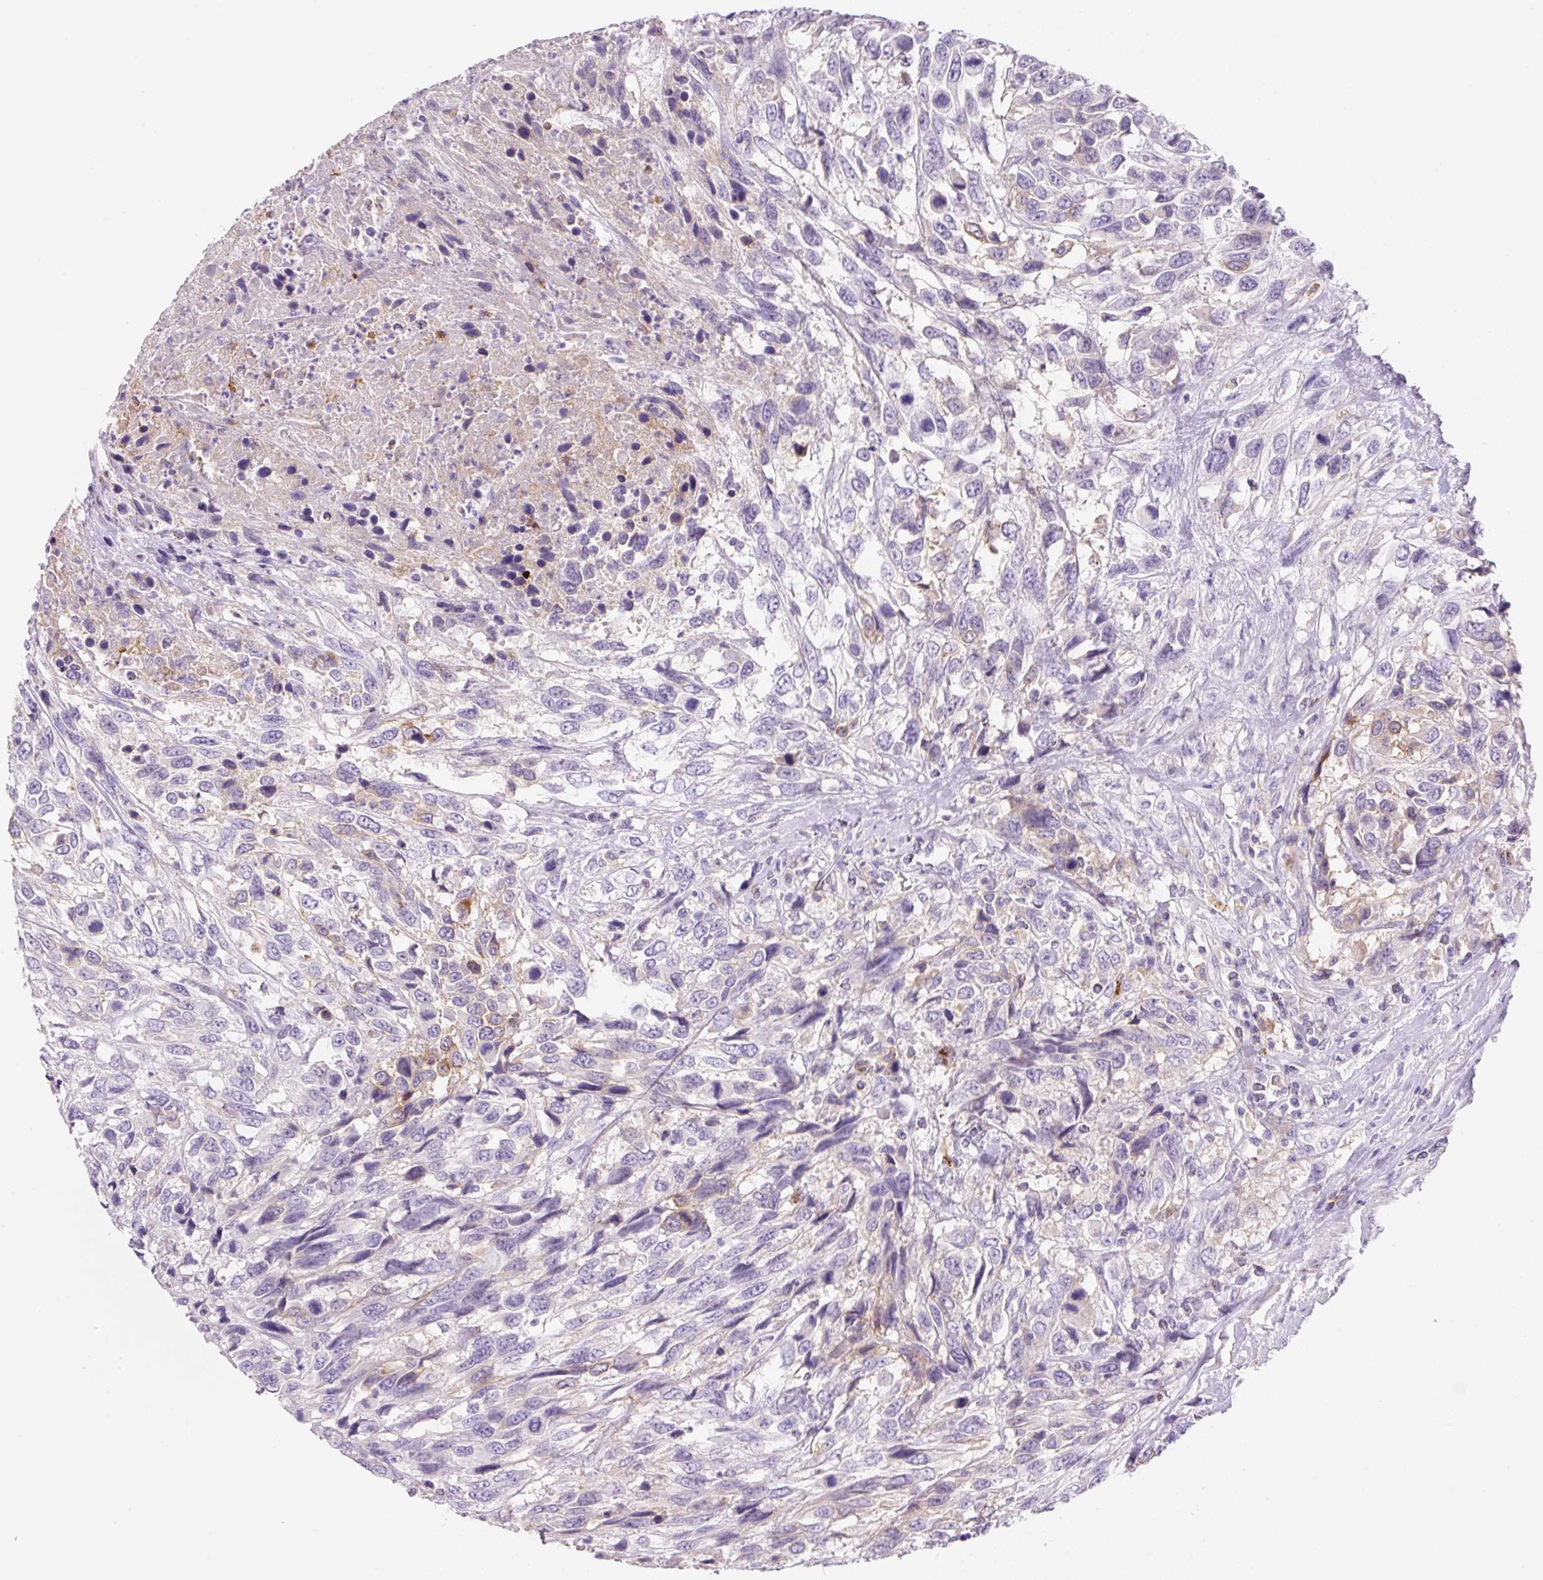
{"staining": {"intensity": "negative", "quantity": "none", "location": "none"}, "tissue": "urothelial cancer", "cell_type": "Tumor cells", "image_type": "cancer", "snomed": [{"axis": "morphology", "description": "Urothelial carcinoma, High grade"}, {"axis": "topography", "description": "Urinary bladder"}], "caption": "A photomicrograph of urothelial carcinoma (high-grade) stained for a protein demonstrates no brown staining in tumor cells.", "gene": "TDRD15", "patient": {"sex": "female", "age": 70}}